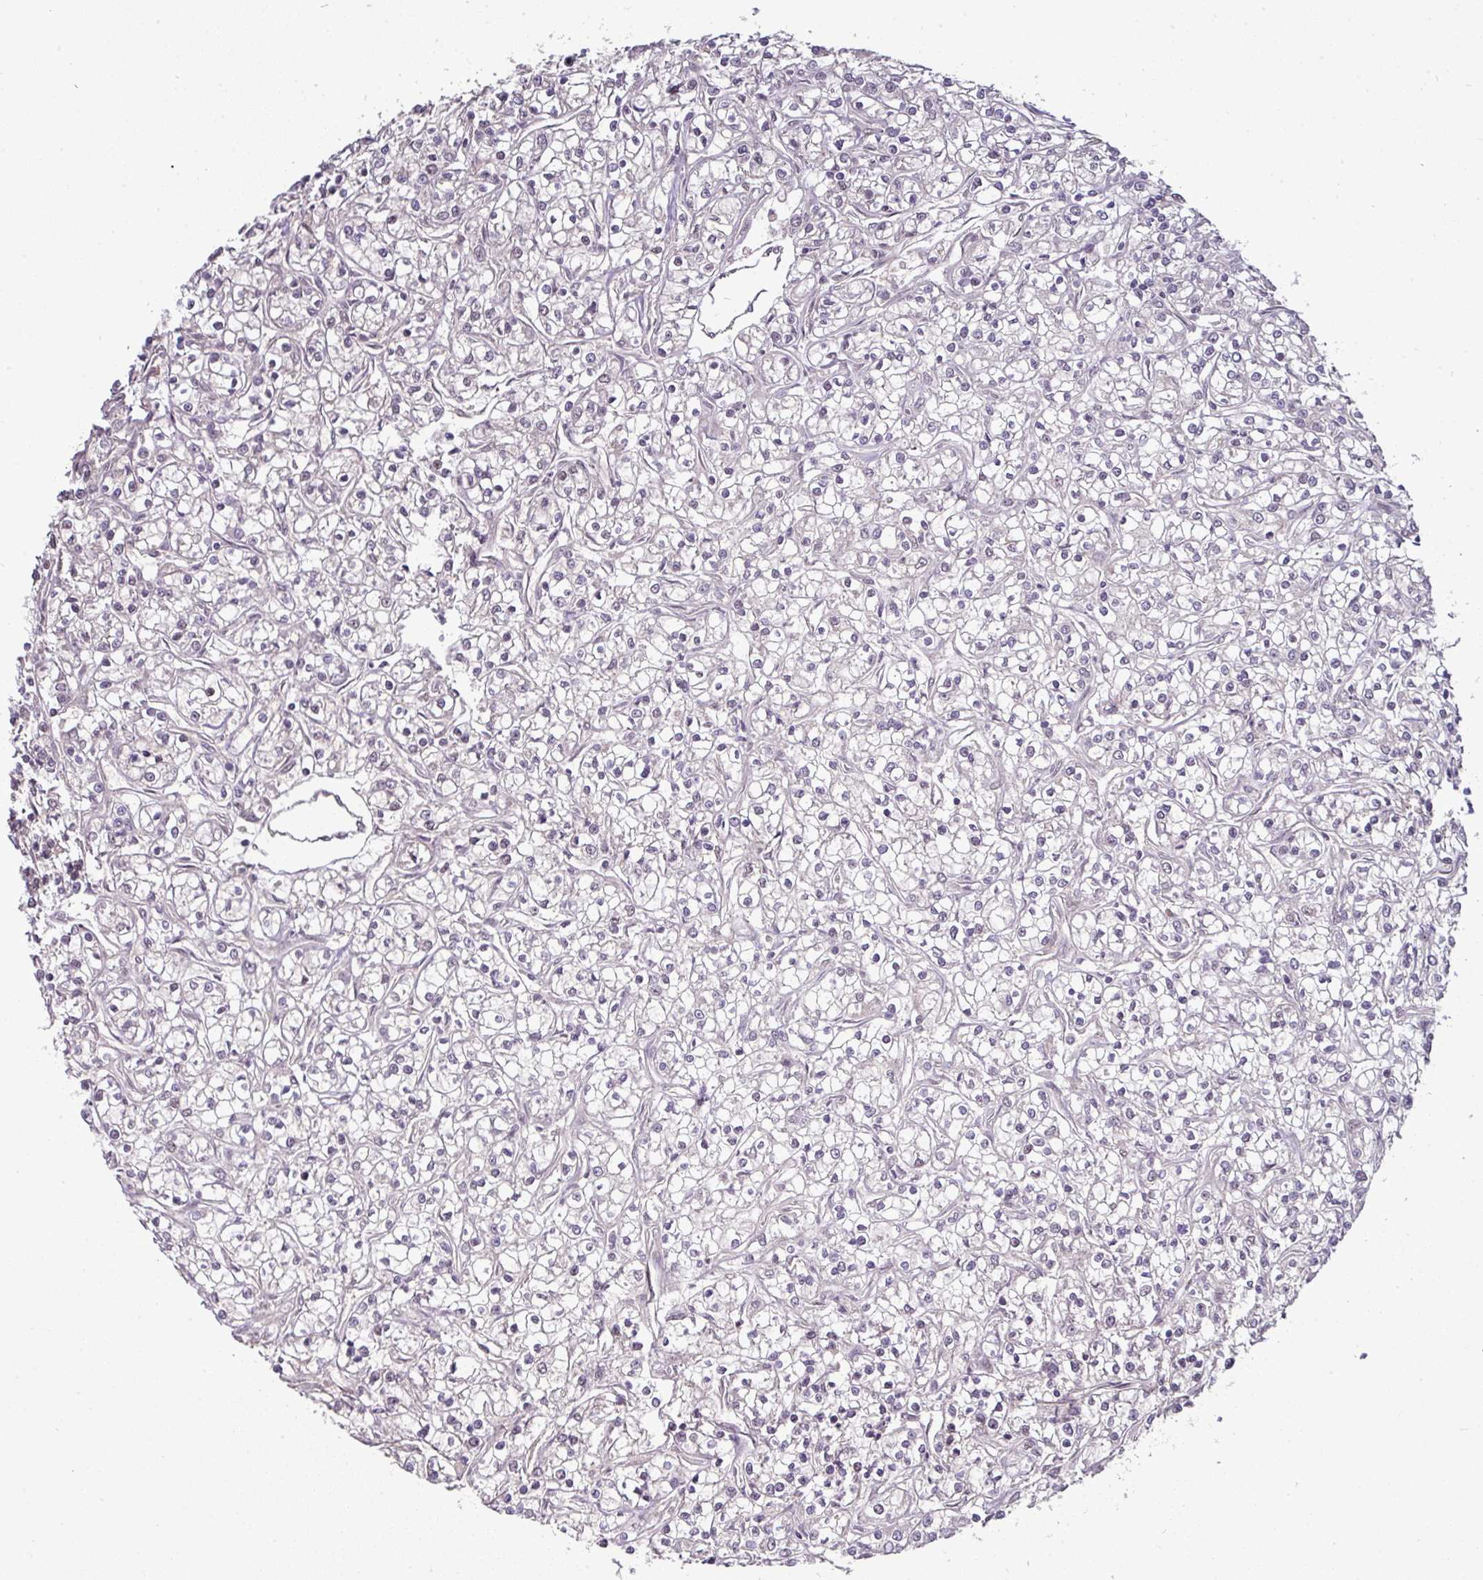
{"staining": {"intensity": "negative", "quantity": "none", "location": "none"}, "tissue": "renal cancer", "cell_type": "Tumor cells", "image_type": "cancer", "snomed": [{"axis": "morphology", "description": "Adenocarcinoma, NOS"}, {"axis": "topography", "description": "Kidney"}], "caption": "Image shows no protein expression in tumor cells of adenocarcinoma (renal) tissue.", "gene": "CIC", "patient": {"sex": "female", "age": 59}}